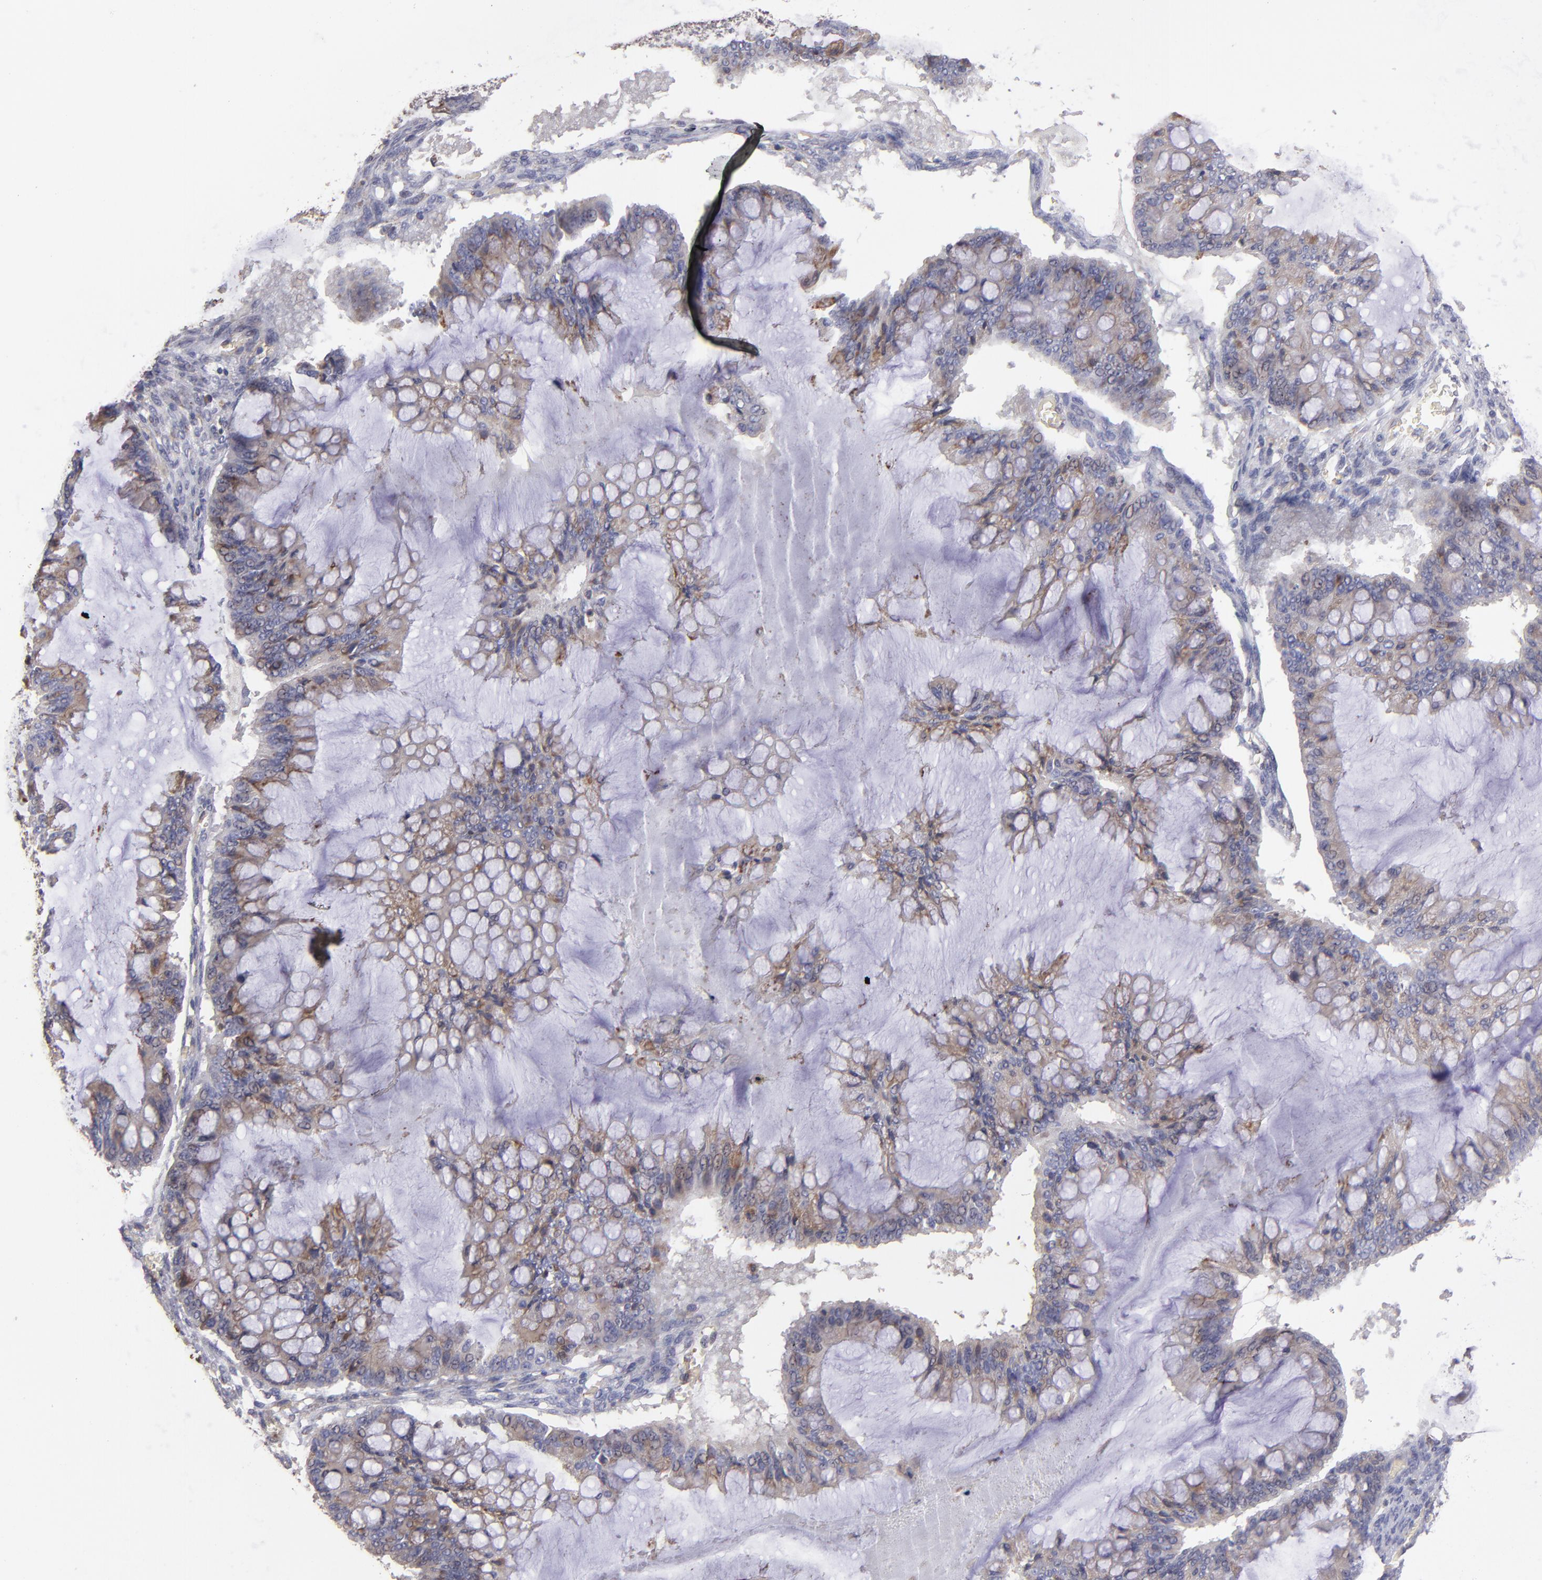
{"staining": {"intensity": "moderate", "quantity": ">75%", "location": "cytoplasmic/membranous"}, "tissue": "ovarian cancer", "cell_type": "Tumor cells", "image_type": "cancer", "snomed": [{"axis": "morphology", "description": "Cystadenocarcinoma, mucinous, NOS"}, {"axis": "topography", "description": "Ovary"}], "caption": "IHC staining of mucinous cystadenocarcinoma (ovarian), which shows medium levels of moderate cytoplasmic/membranous staining in approximately >75% of tumor cells indicating moderate cytoplasmic/membranous protein positivity. The staining was performed using DAB (brown) for protein detection and nuclei were counterstained in hematoxylin (blue).", "gene": "CALR", "patient": {"sex": "female", "age": 73}}